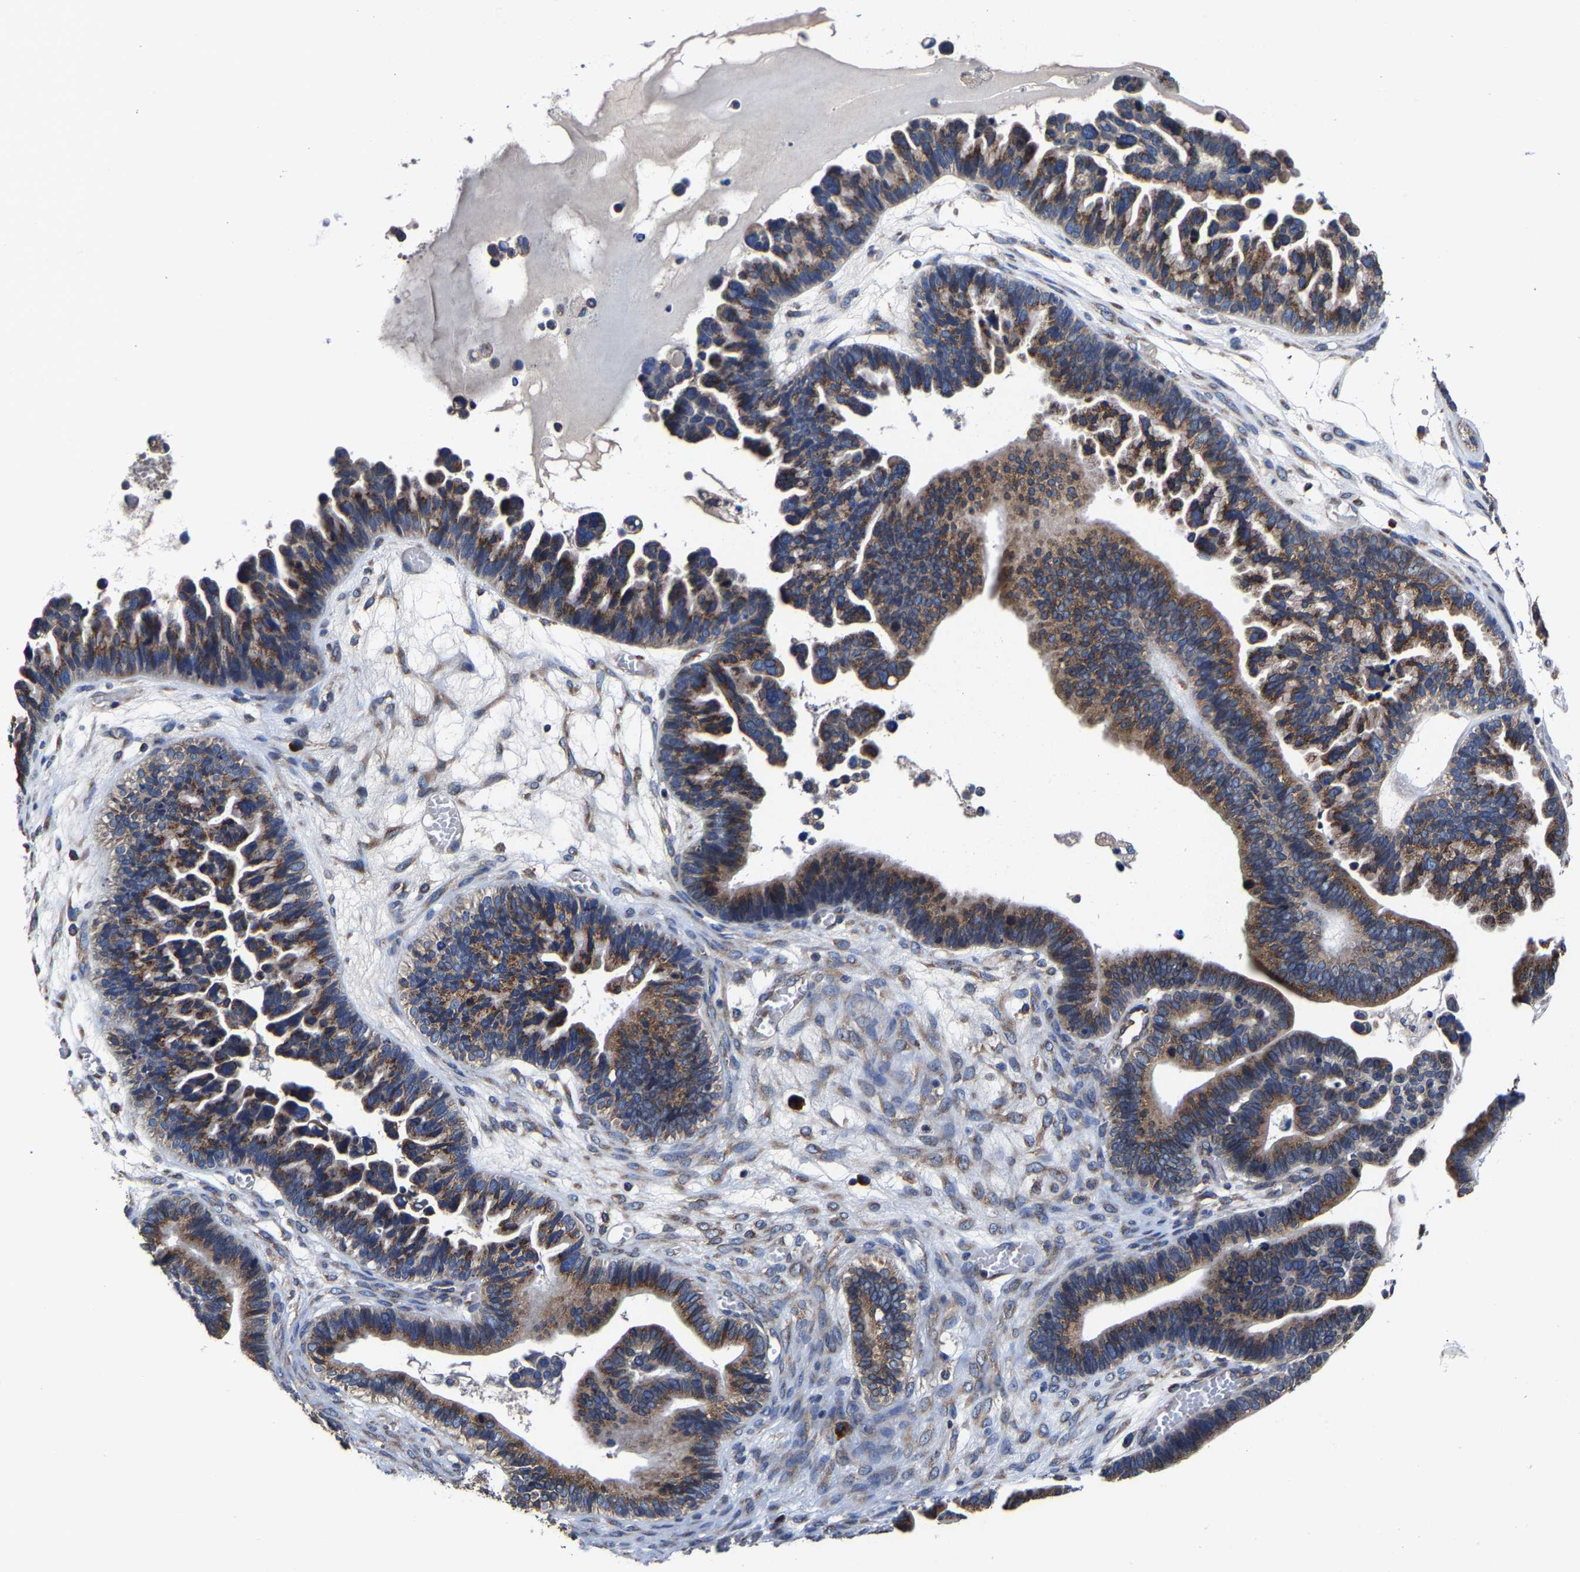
{"staining": {"intensity": "strong", "quantity": ">75%", "location": "cytoplasmic/membranous"}, "tissue": "ovarian cancer", "cell_type": "Tumor cells", "image_type": "cancer", "snomed": [{"axis": "morphology", "description": "Cystadenocarcinoma, serous, NOS"}, {"axis": "topography", "description": "Ovary"}], "caption": "Immunohistochemical staining of ovarian cancer (serous cystadenocarcinoma) demonstrates high levels of strong cytoplasmic/membranous positivity in about >75% of tumor cells. The protein is shown in brown color, while the nuclei are stained blue.", "gene": "EBAG9", "patient": {"sex": "female", "age": 56}}